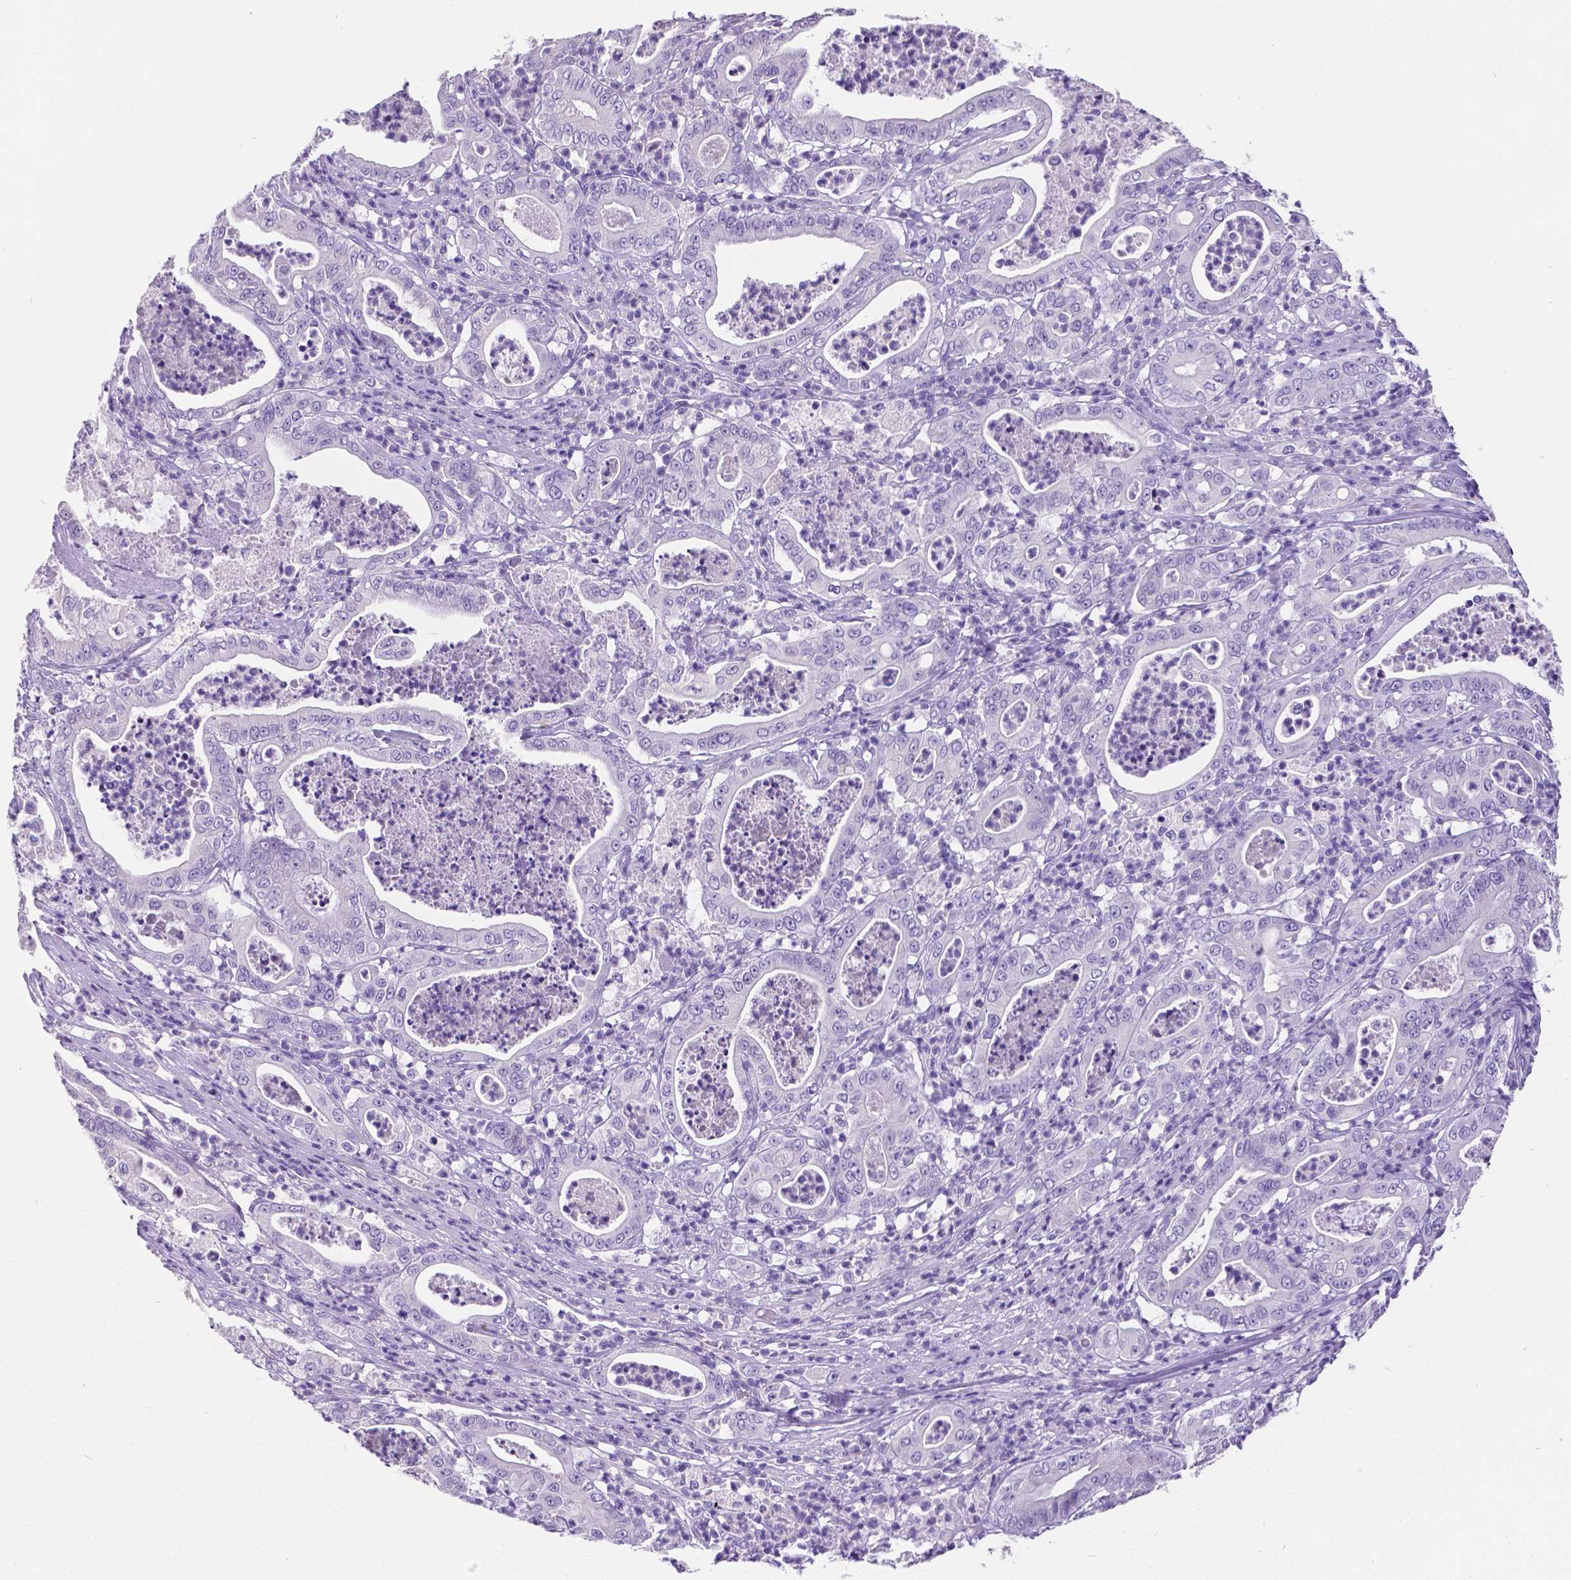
{"staining": {"intensity": "negative", "quantity": "none", "location": "none"}, "tissue": "pancreatic cancer", "cell_type": "Tumor cells", "image_type": "cancer", "snomed": [{"axis": "morphology", "description": "Adenocarcinoma, NOS"}, {"axis": "topography", "description": "Pancreas"}], "caption": "This image is of pancreatic adenocarcinoma stained with immunohistochemistry to label a protein in brown with the nuclei are counter-stained blue. There is no positivity in tumor cells.", "gene": "SATB2", "patient": {"sex": "male", "age": 71}}